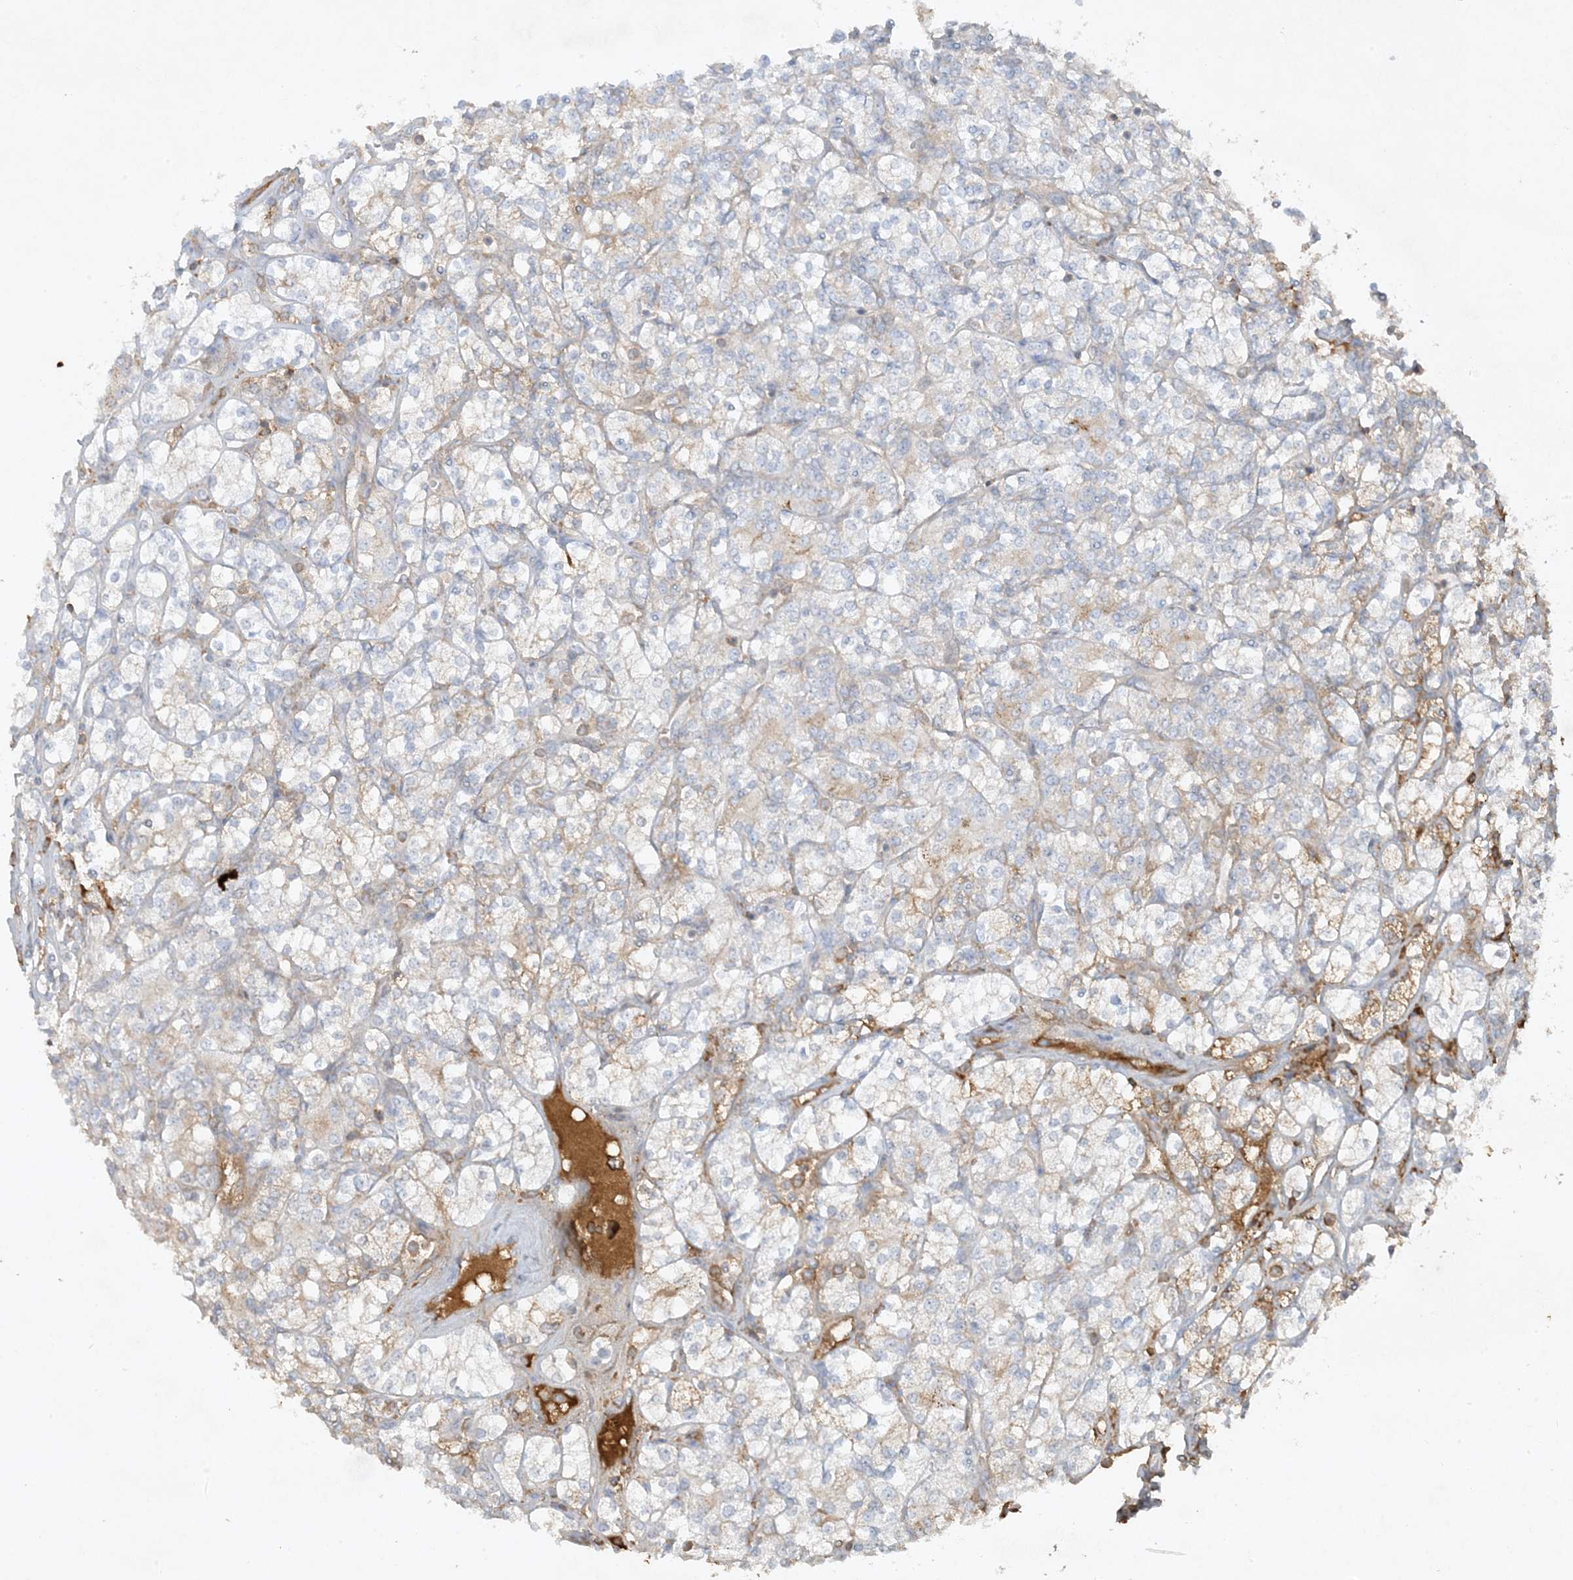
{"staining": {"intensity": "weak", "quantity": "<25%", "location": "cytoplasmic/membranous"}, "tissue": "renal cancer", "cell_type": "Tumor cells", "image_type": "cancer", "snomed": [{"axis": "morphology", "description": "Adenocarcinoma, NOS"}, {"axis": "topography", "description": "Kidney"}], "caption": "Micrograph shows no significant protein positivity in tumor cells of renal cancer (adenocarcinoma).", "gene": "FETUB", "patient": {"sex": "male", "age": 77}}